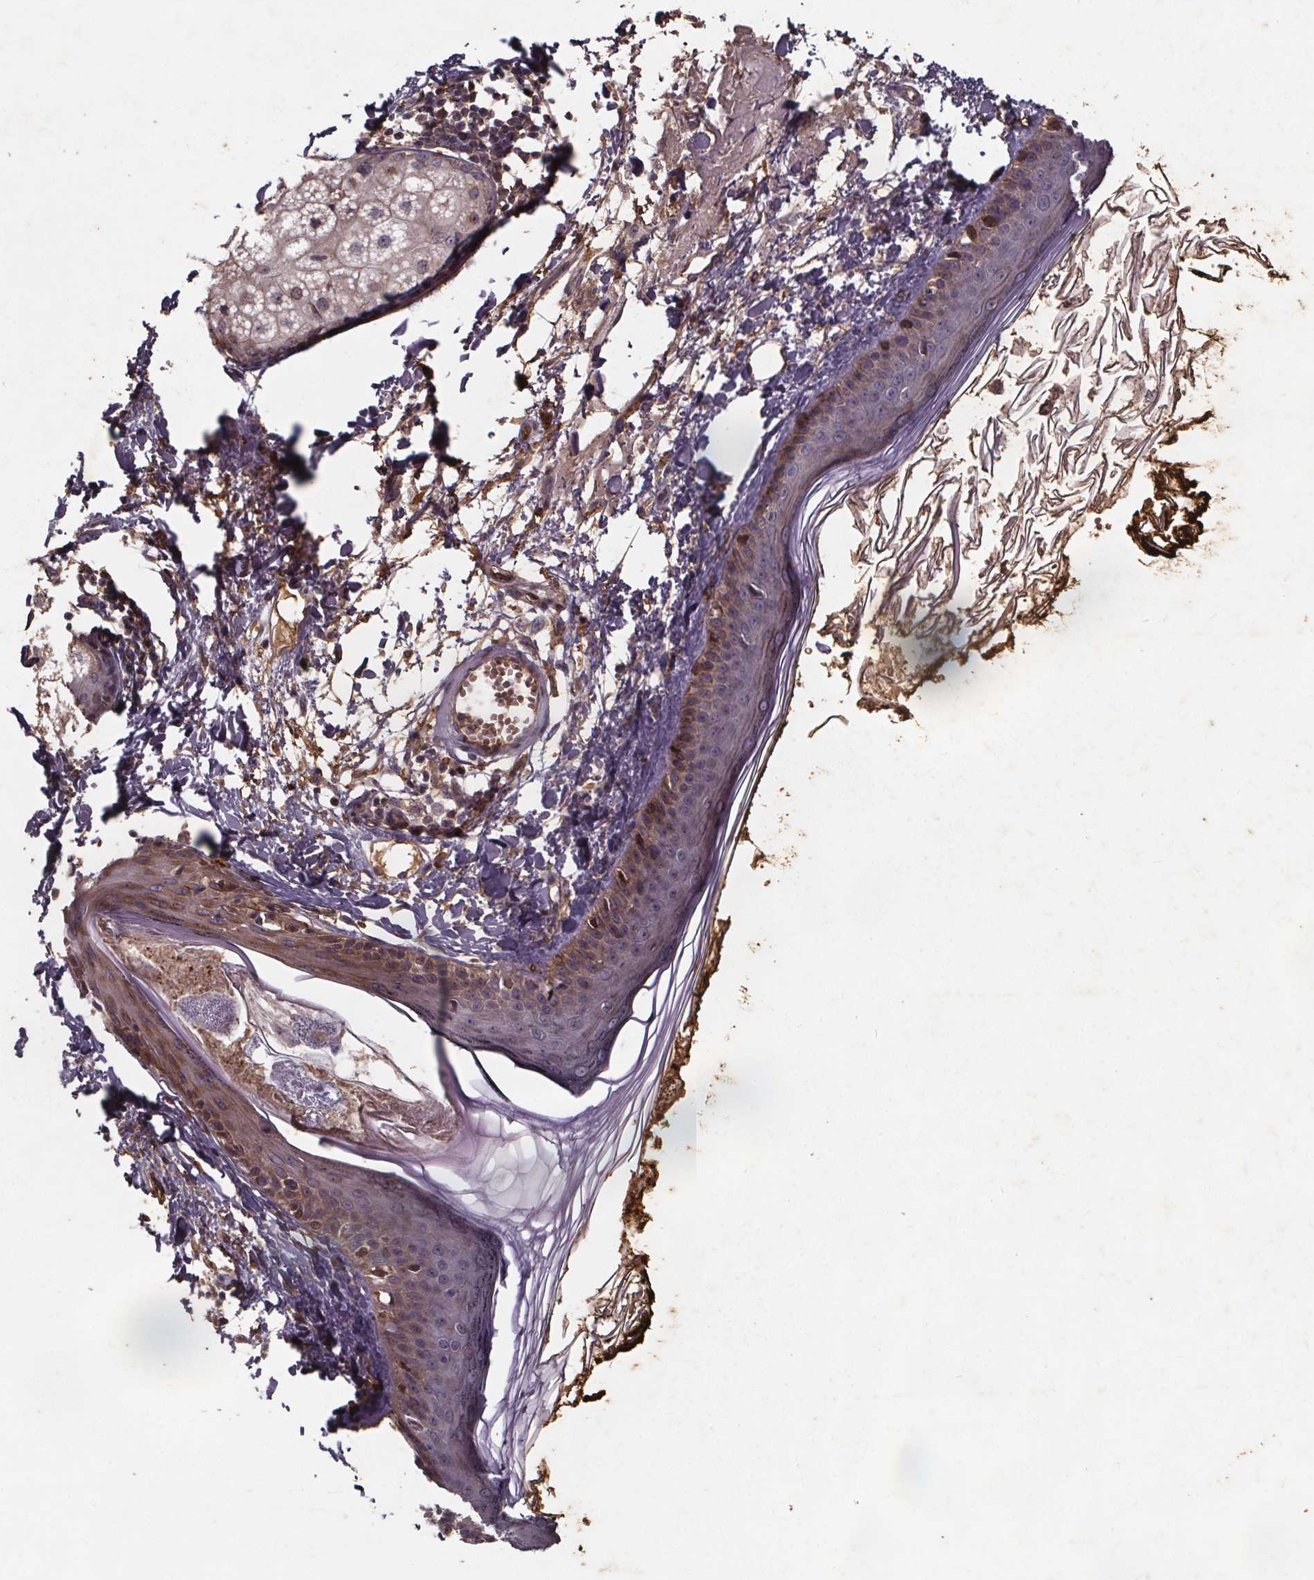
{"staining": {"intensity": "negative", "quantity": "none", "location": "none"}, "tissue": "skin", "cell_type": "Fibroblasts", "image_type": "normal", "snomed": [{"axis": "morphology", "description": "Normal tissue, NOS"}, {"axis": "topography", "description": "Skin"}], "caption": "Normal skin was stained to show a protein in brown. There is no significant positivity in fibroblasts. (Immunohistochemistry, brightfield microscopy, high magnification).", "gene": "FASTKD3", "patient": {"sex": "male", "age": 76}}